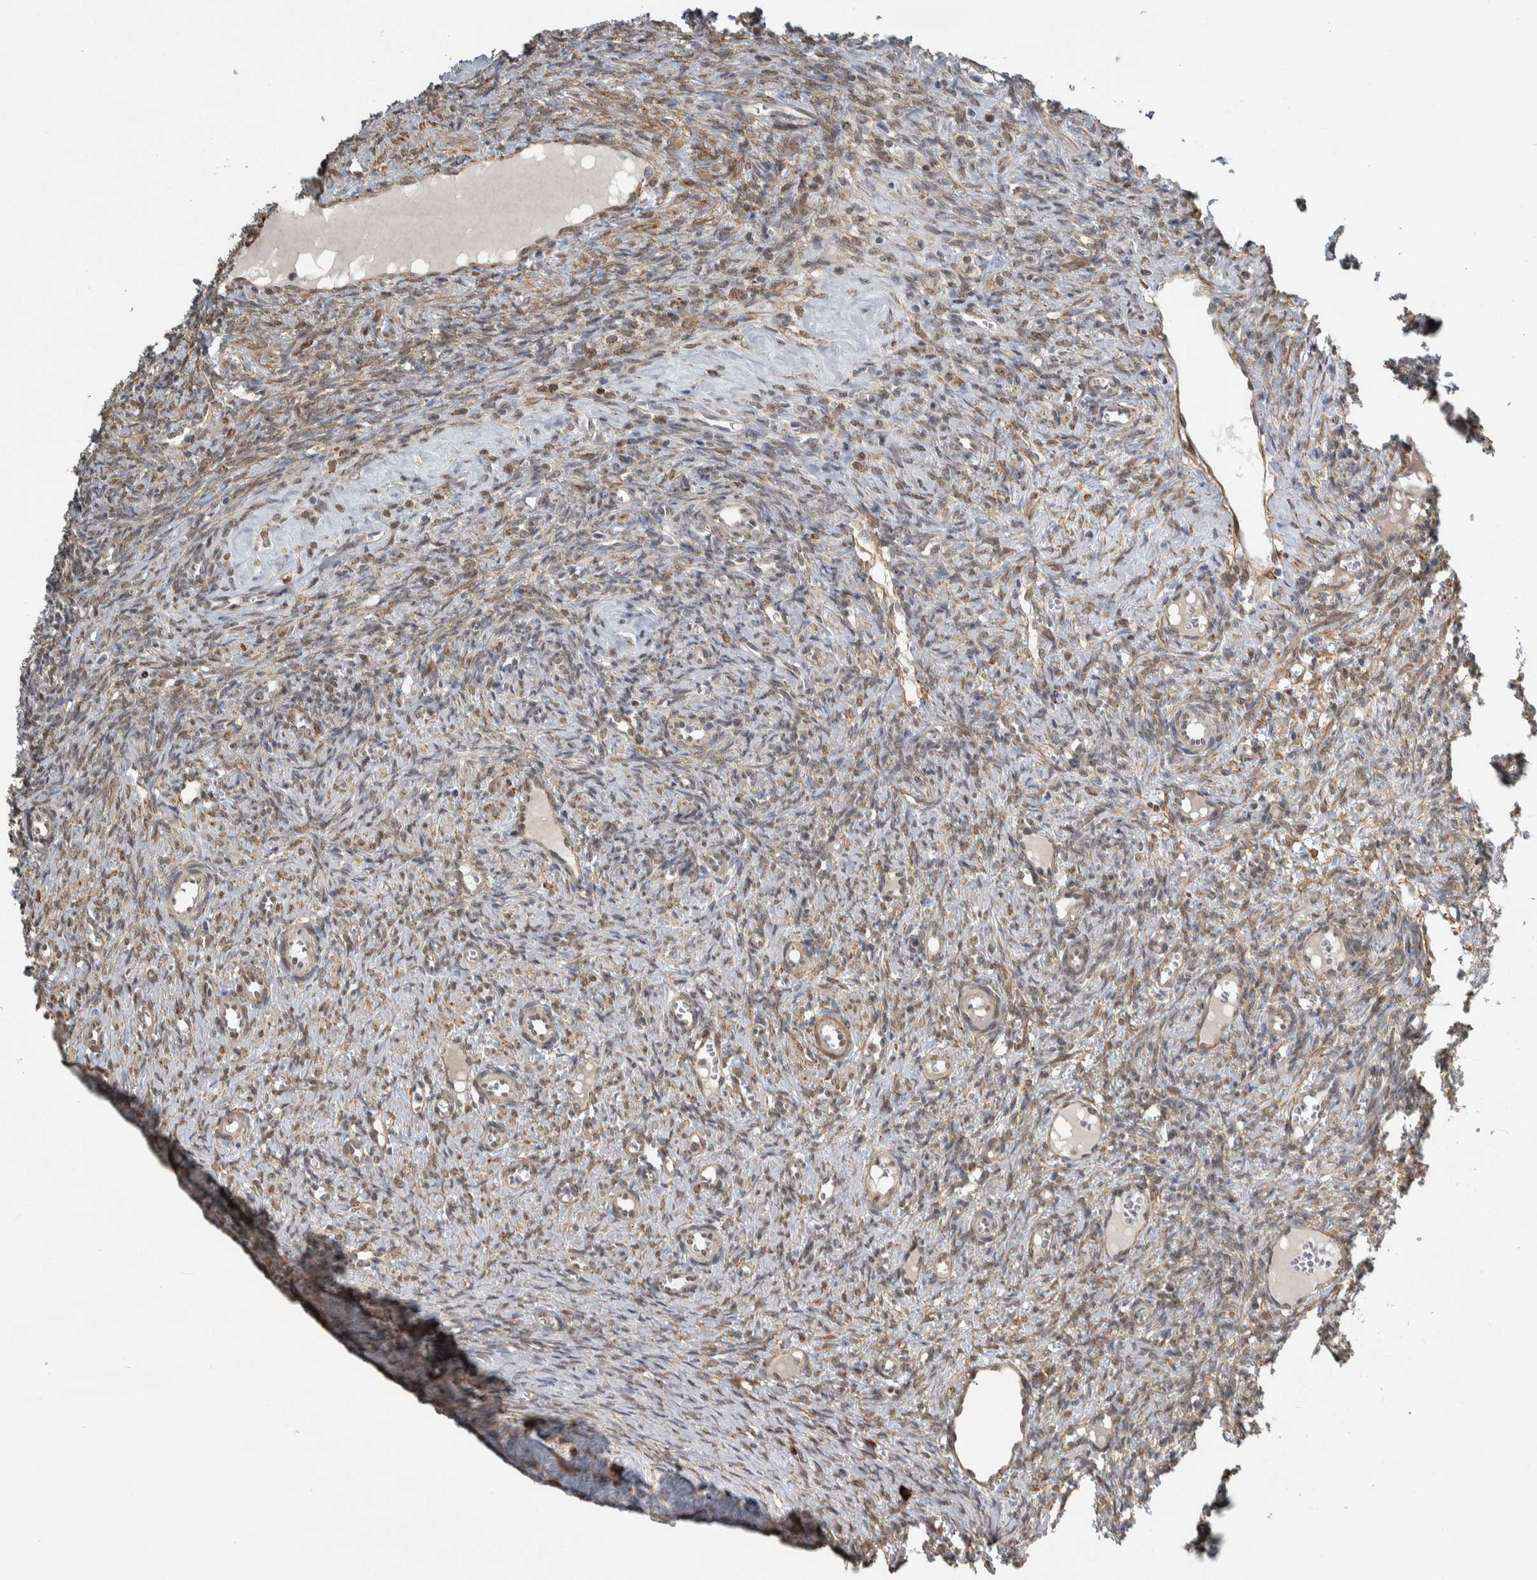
{"staining": {"intensity": "strong", "quantity": ">75%", "location": "nuclear"}, "tissue": "ovary", "cell_type": "Follicle cells", "image_type": "normal", "snomed": [{"axis": "morphology", "description": "Normal tissue, NOS"}, {"axis": "topography", "description": "Ovary"}], "caption": "A brown stain shows strong nuclear staining of a protein in follicle cells of benign ovary. (DAB = brown stain, brightfield microscopy at high magnification).", "gene": "DDX42", "patient": {"sex": "female", "age": 41}}